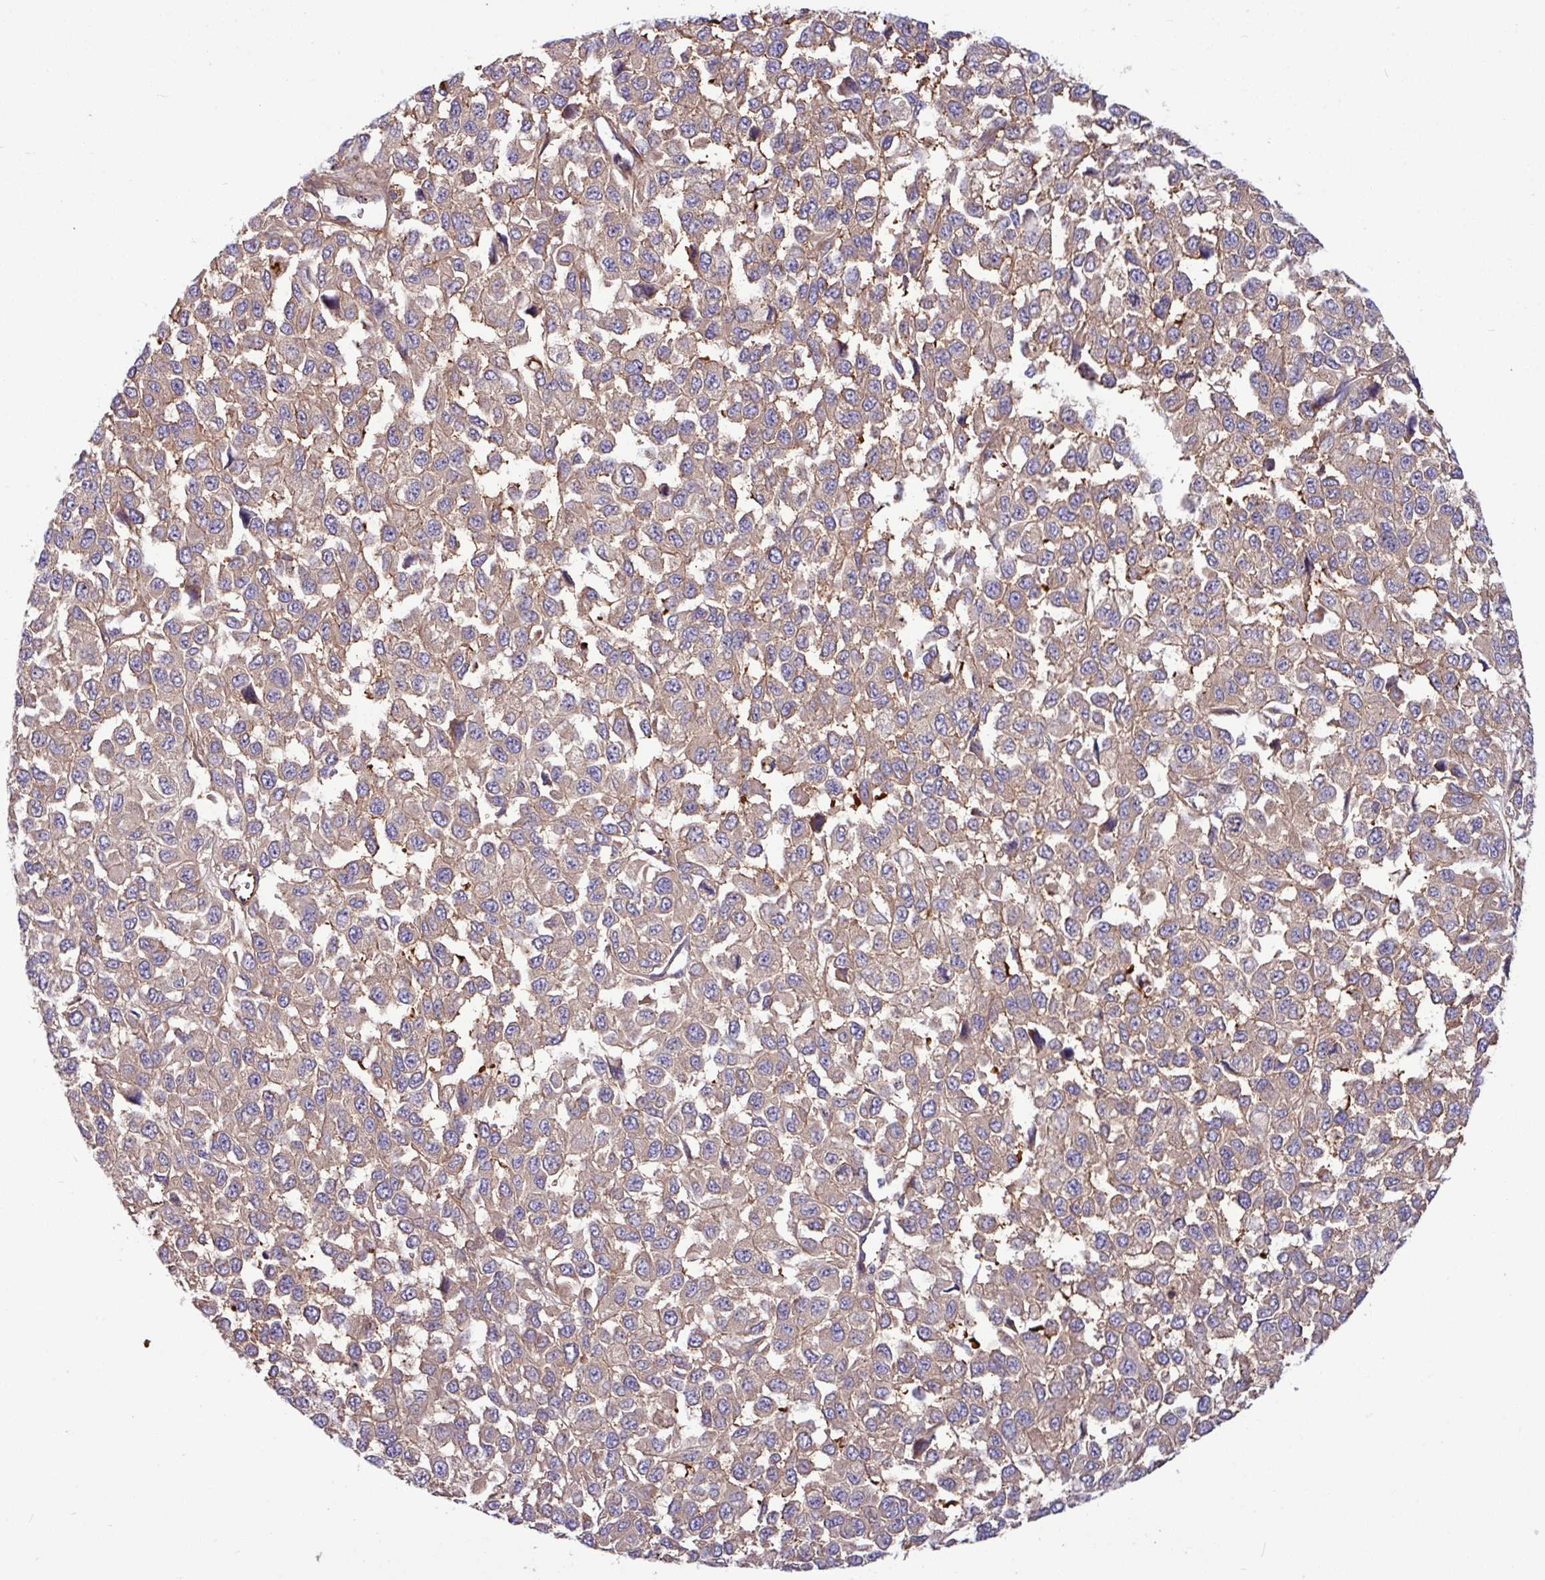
{"staining": {"intensity": "moderate", "quantity": ">75%", "location": "cytoplasmic/membranous"}, "tissue": "melanoma", "cell_type": "Tumor cells", "image_type": "cancer", "snomed": [{"axis": "morphology", "description": "Malignant melanoma, NOS"}, {"axis": "topography", "description": "Skin"}], "caption": "Malignant melanoma stained with a brown dye shows moderate cytoplasmic/membranous positive staining in approximately >75% of tumor cells.", "gene": "LSM12", "patient": {"sex": "male", "age": 62}}